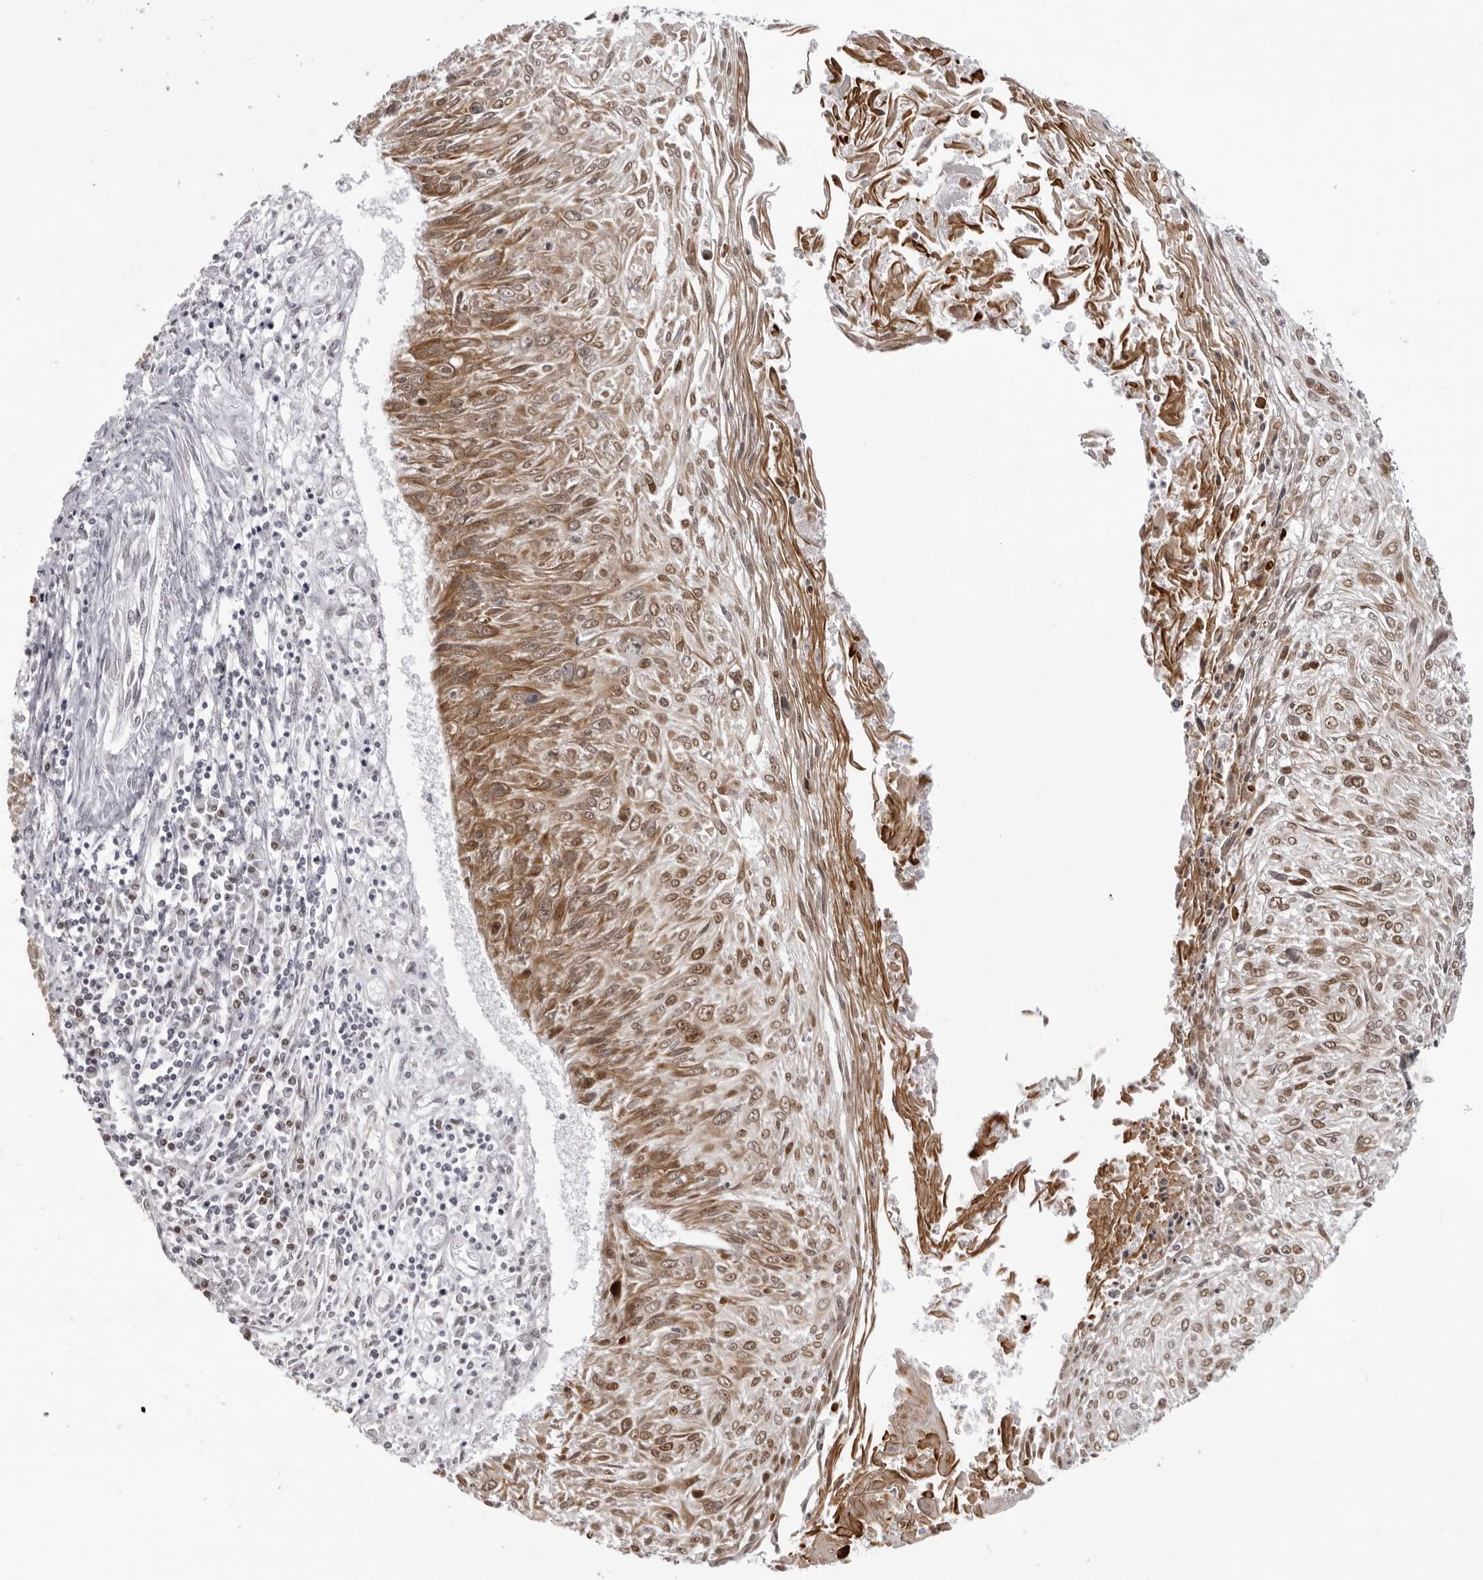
{"staining": {"intensity": "moderate", "quantity": ">75%", "location": "cytoplasmic/membranous,nuclear"}, "tissue": "cervical cancer", "cell_type": "Tumor cells", "image_type": "cancer", "snomed": [{"axis": "morphology", "description": "Squamous cell carcinoma, NOS"}, {"axis": "topography", "description": "Cervix"}], "caption": "A brown stain labels moderate cytoplasmic/membranous and nuclear positivity of a protein in human cervical squamous cell carcinoma tumor cells. (brown staining indicates protein expression, while blue staining denotes nuclei).", "gene": "HEXIM2", "patient": {"sex": "female", "age": 51}}